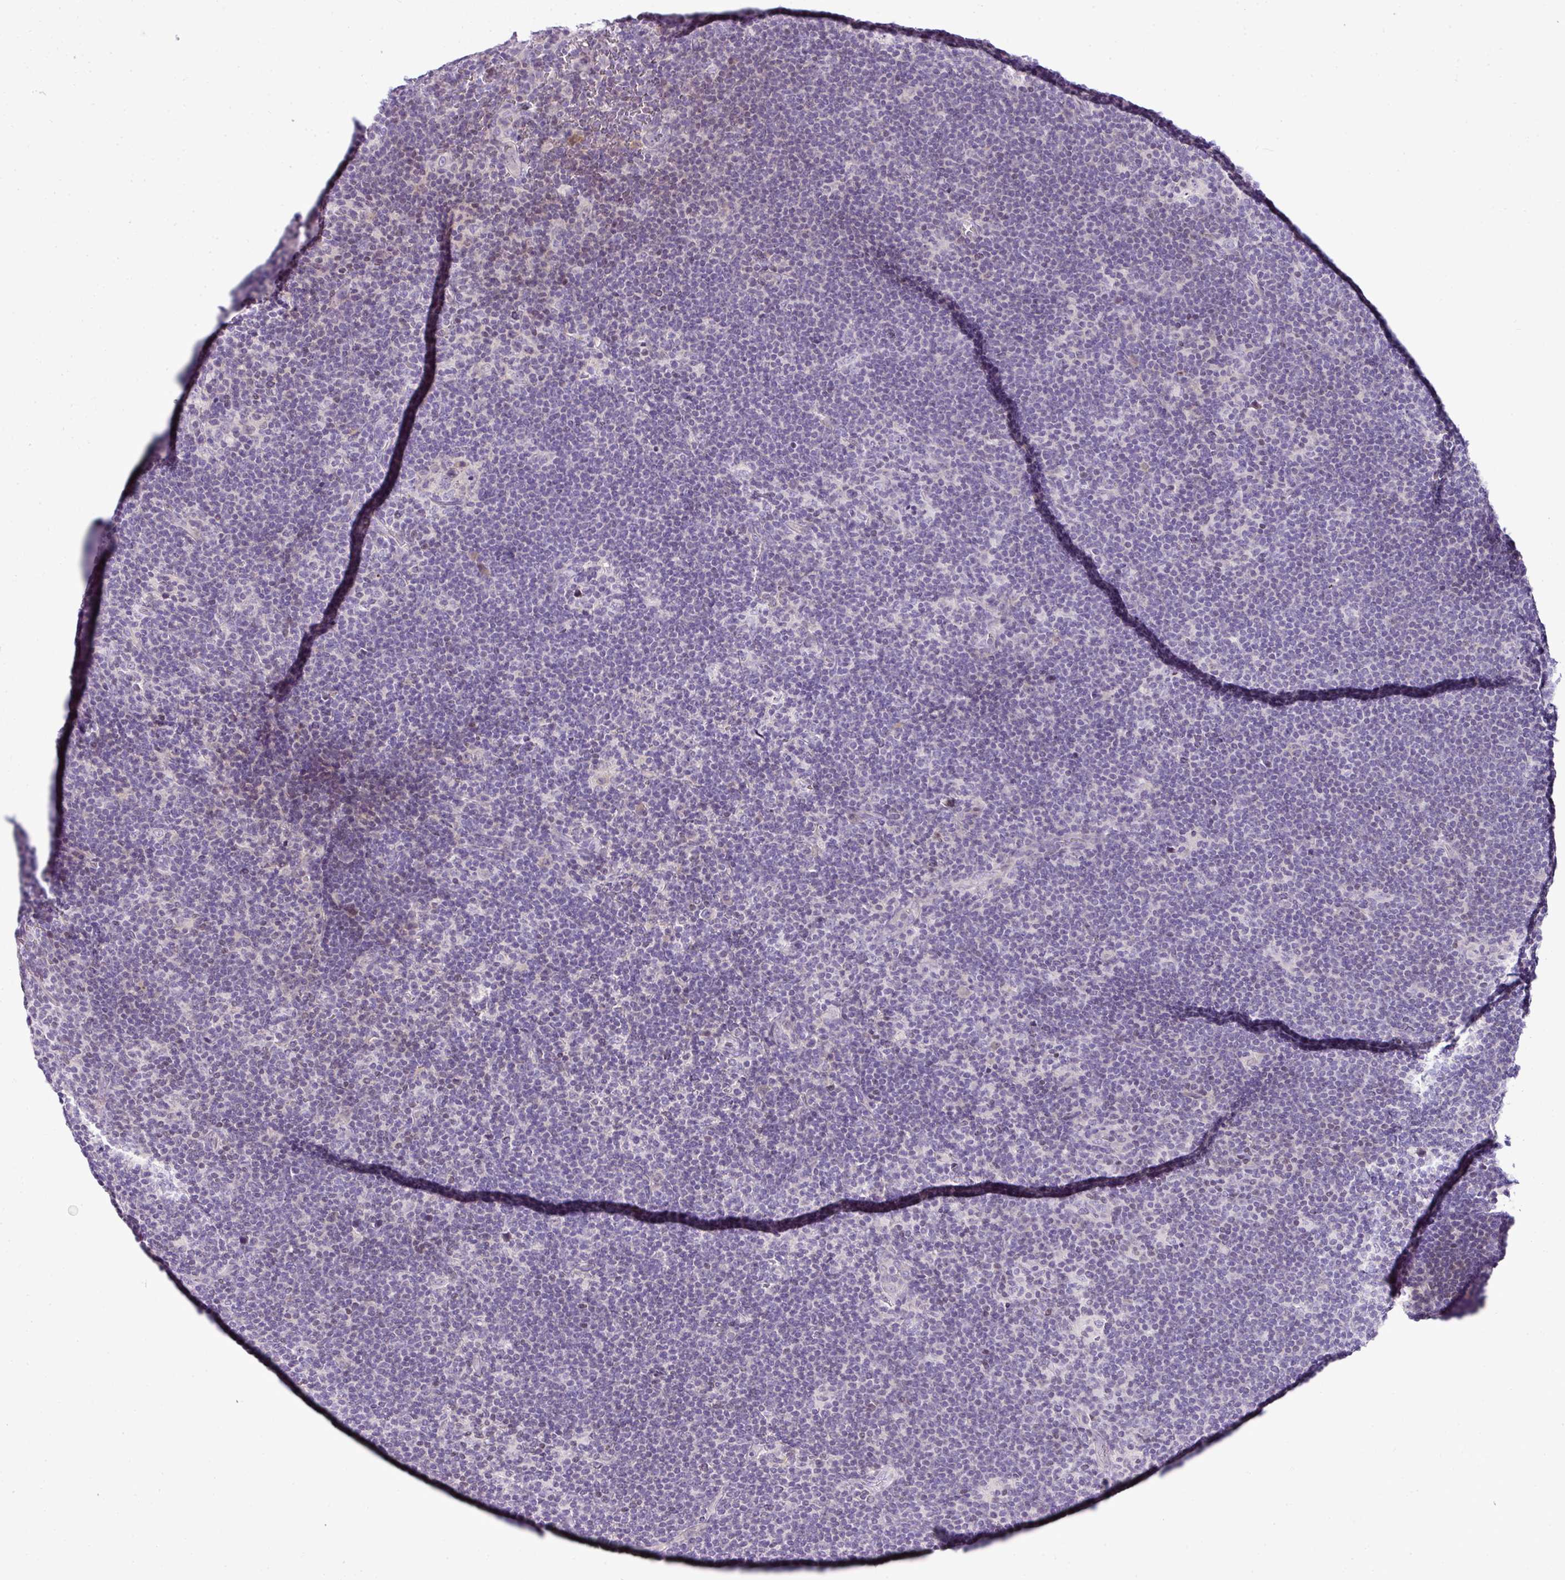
{"staining": {"intensity": "negative", "quantity": "none", "location": "none"}, "tissue": "lymphoma", "cell_type": "Tumor cells", "image_type": "cancer", "snomed": [{"axis": "morphology", "description": "Hodgkin's disease, NOS"}, {"axis": "topography", "description": "Lymph node"}], "caption": "An immunohistochemistry (IHC) histopathology image of lymphoma is shown. There is no staining in tumor cells of lymphoma. The staining was performed using DAB (3,3'-diaminobenzidine) to visualize the protein expression in brown, while the nuclei were stained in blue with hematoxylin (Magnification: 20x).", "gene": "TEX30", "patient": {"sex": "female", "age": 57}}